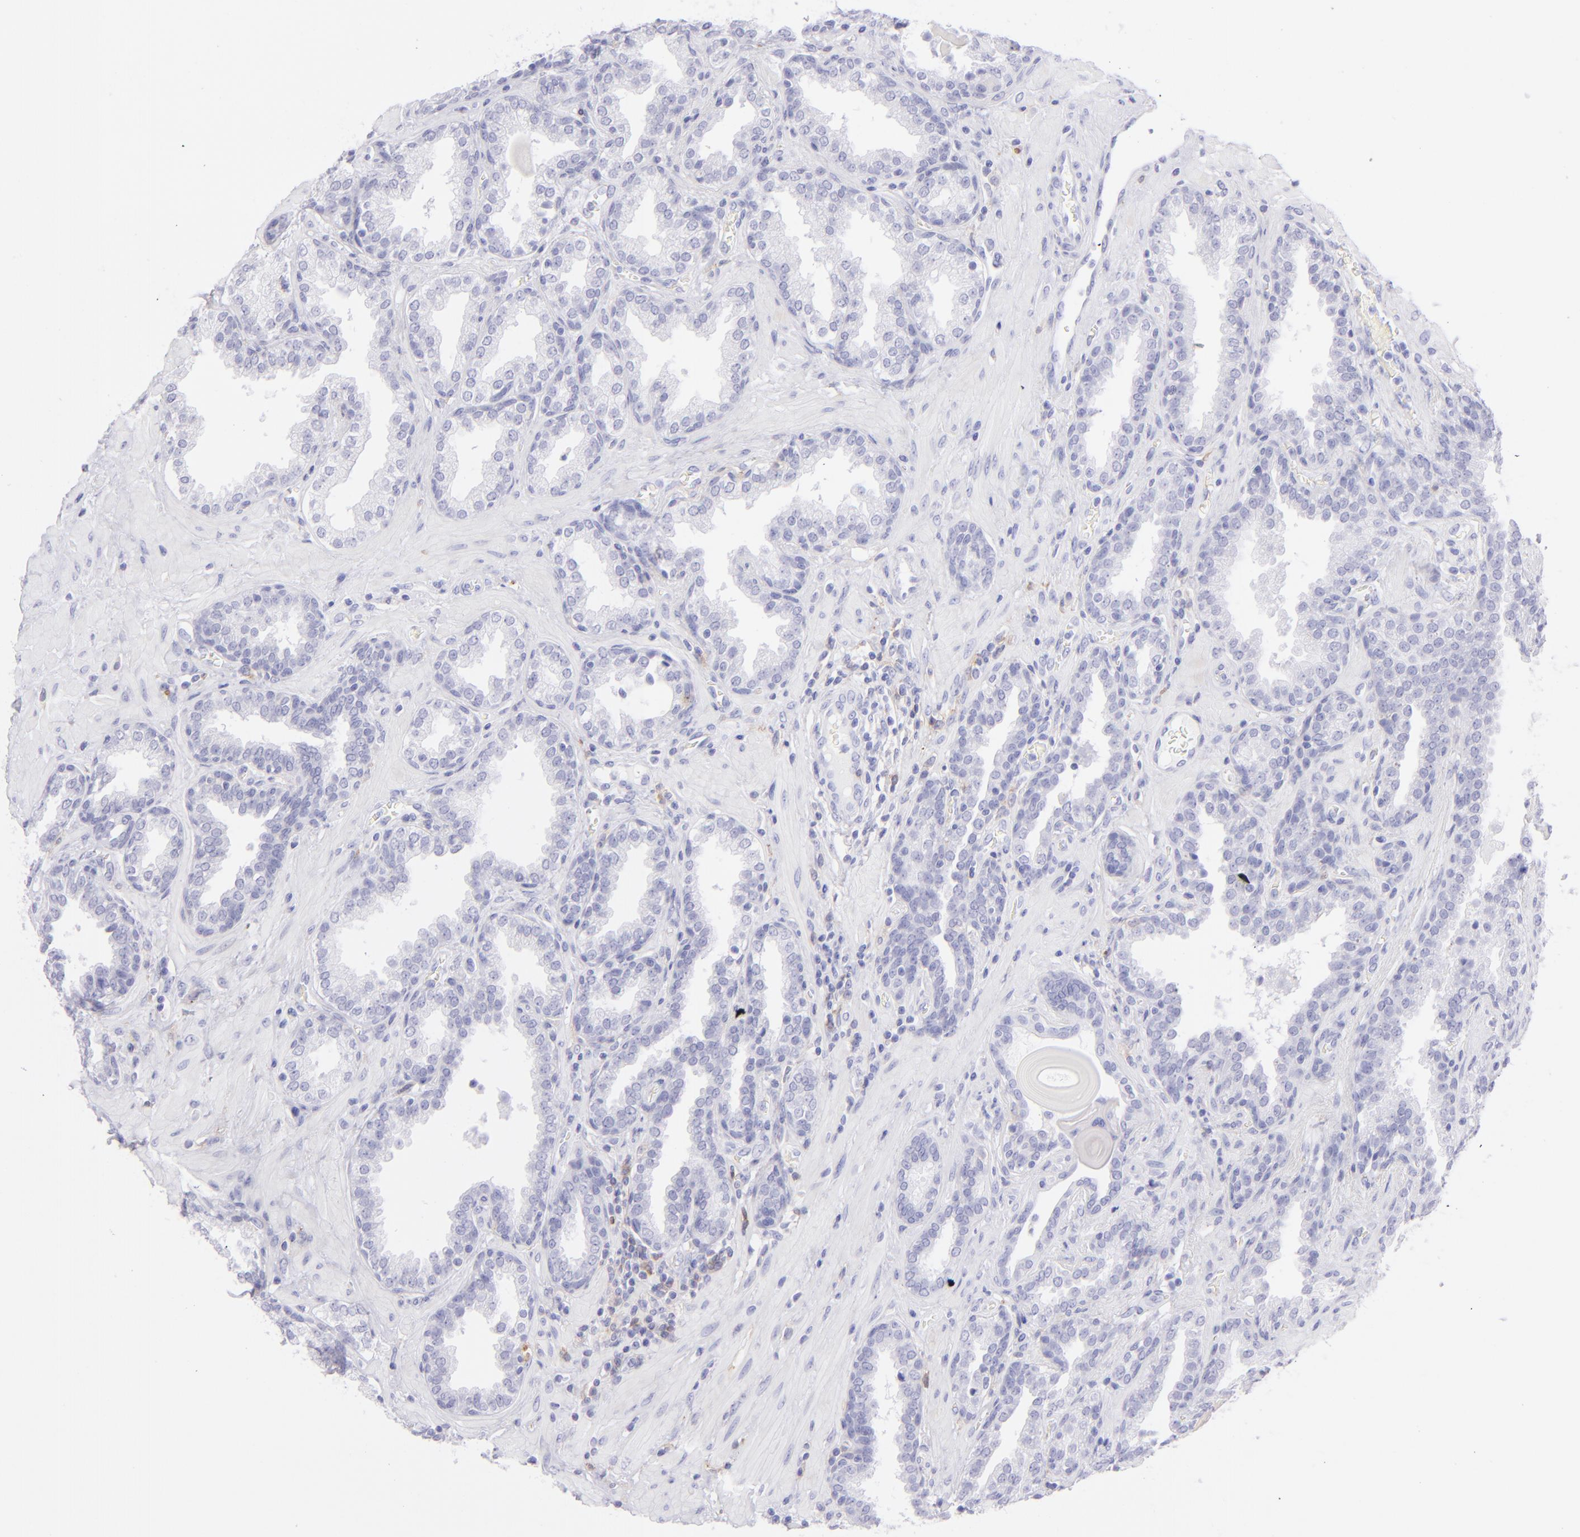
{"staining": {"intensity": "negative", "quantity": "none", "location": "none"}, "tissue": "prostate", "cell_type": "Glandular cells", "image_type": "normal", "snomed": [{"axis": "morphology", "description": "Normal tissue, NOS"}, {"axis": "topography", "description": "Prostate"}], "caption": "Photomicrograph shows no significant protein positivity in glandular cells of unremarkable prostate. (IHC, brightfield microscopy, high magnification).", "gene": "CD72", "patient": {"sex": "male", "age": 51}}